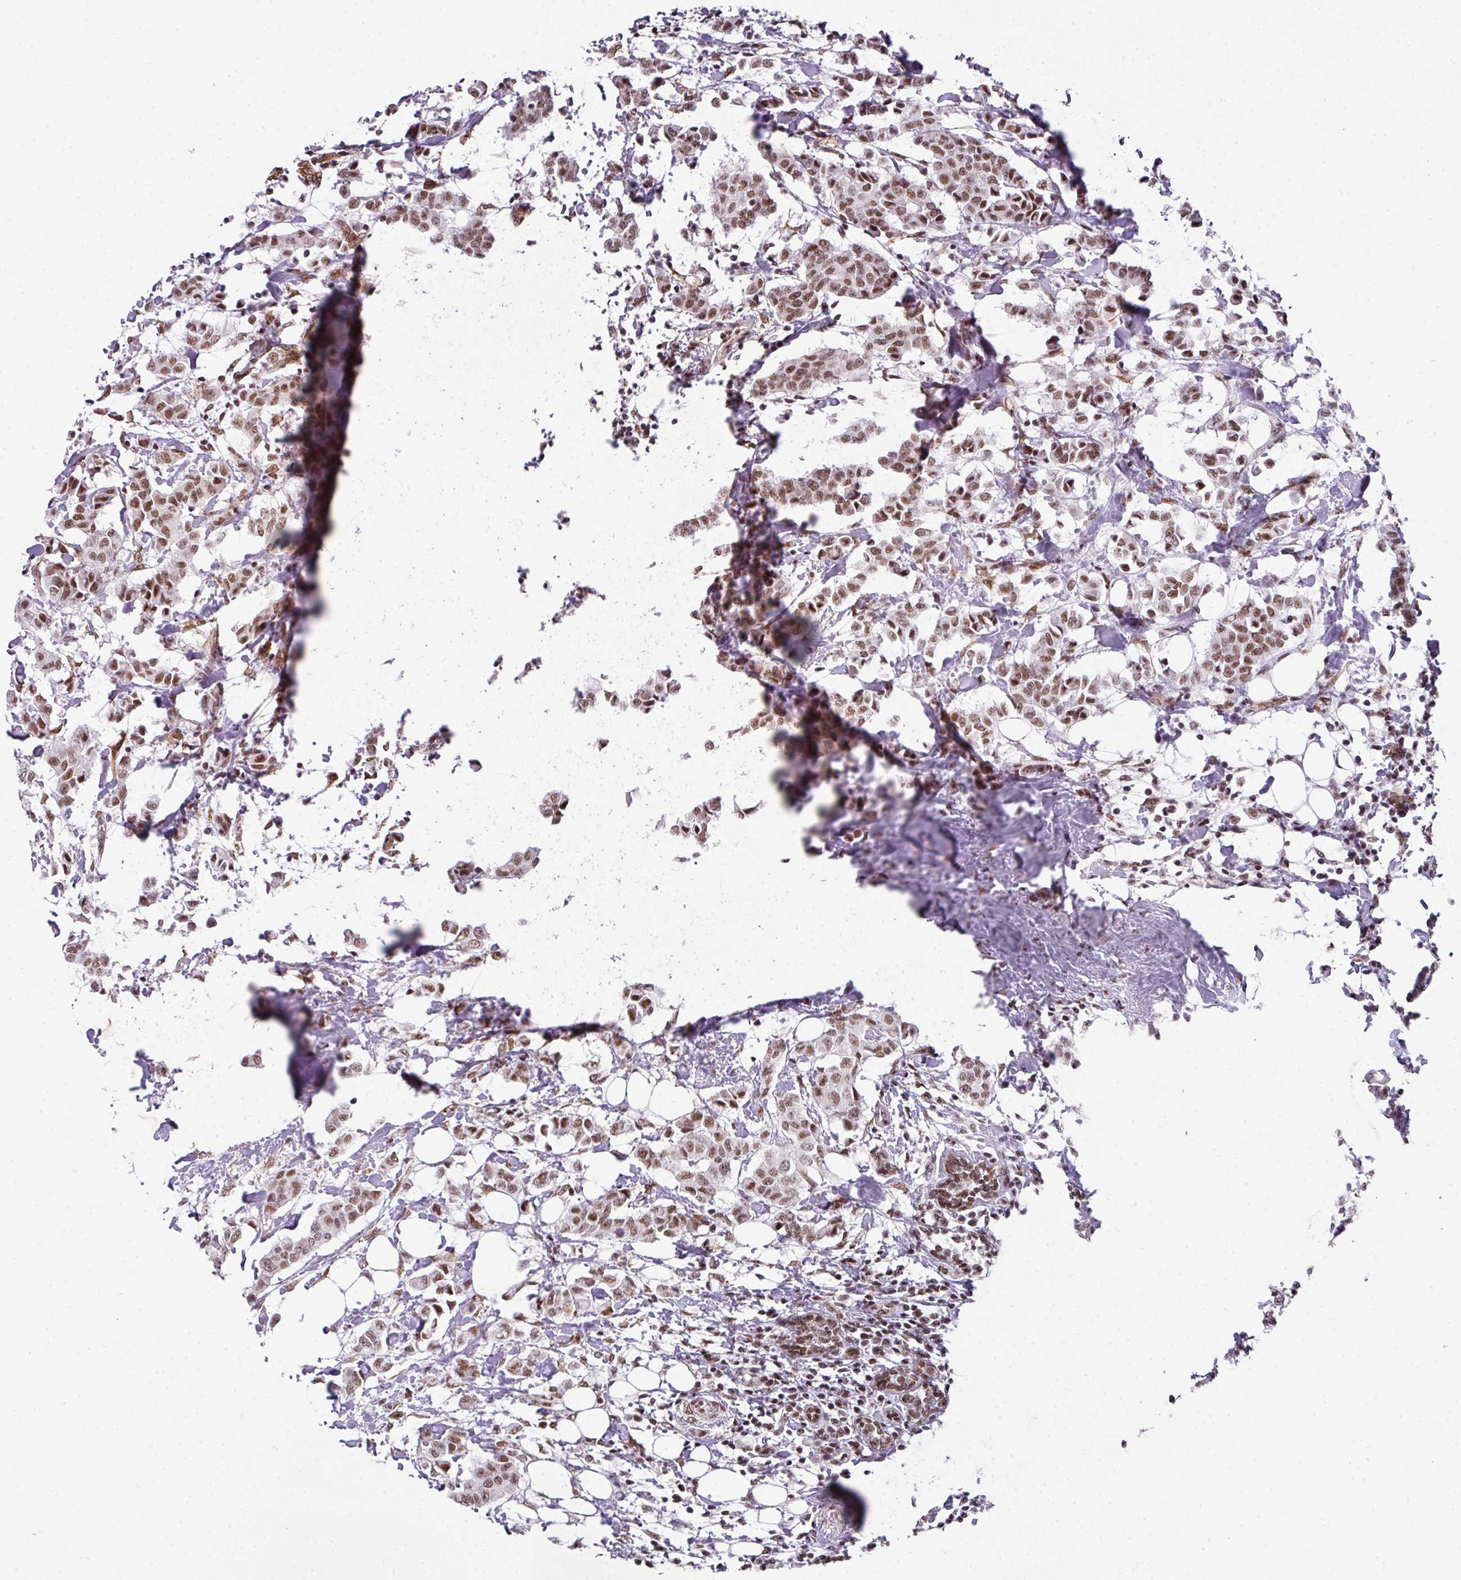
{"staining": {"intensity": "moderate", "quantity": ">75%", "location": "nuclear"}, "tissue": "breast cancer", "cell_type": "Tumor cells", "image_type": "cancer", "snomed": [{"axis": "morphology", "description": "Duct carcinoma"}, {"axis": "topography", "description": "Breast"}], "caption": "High-power microscopy captured an immunohistochemistry (IHC) photomicrograph of breast cancer, revealing moderate nuclear expression in about >75% of tumor cells.", "gene": "NFYA", "patient": {"sex": "female", "age": 40}}